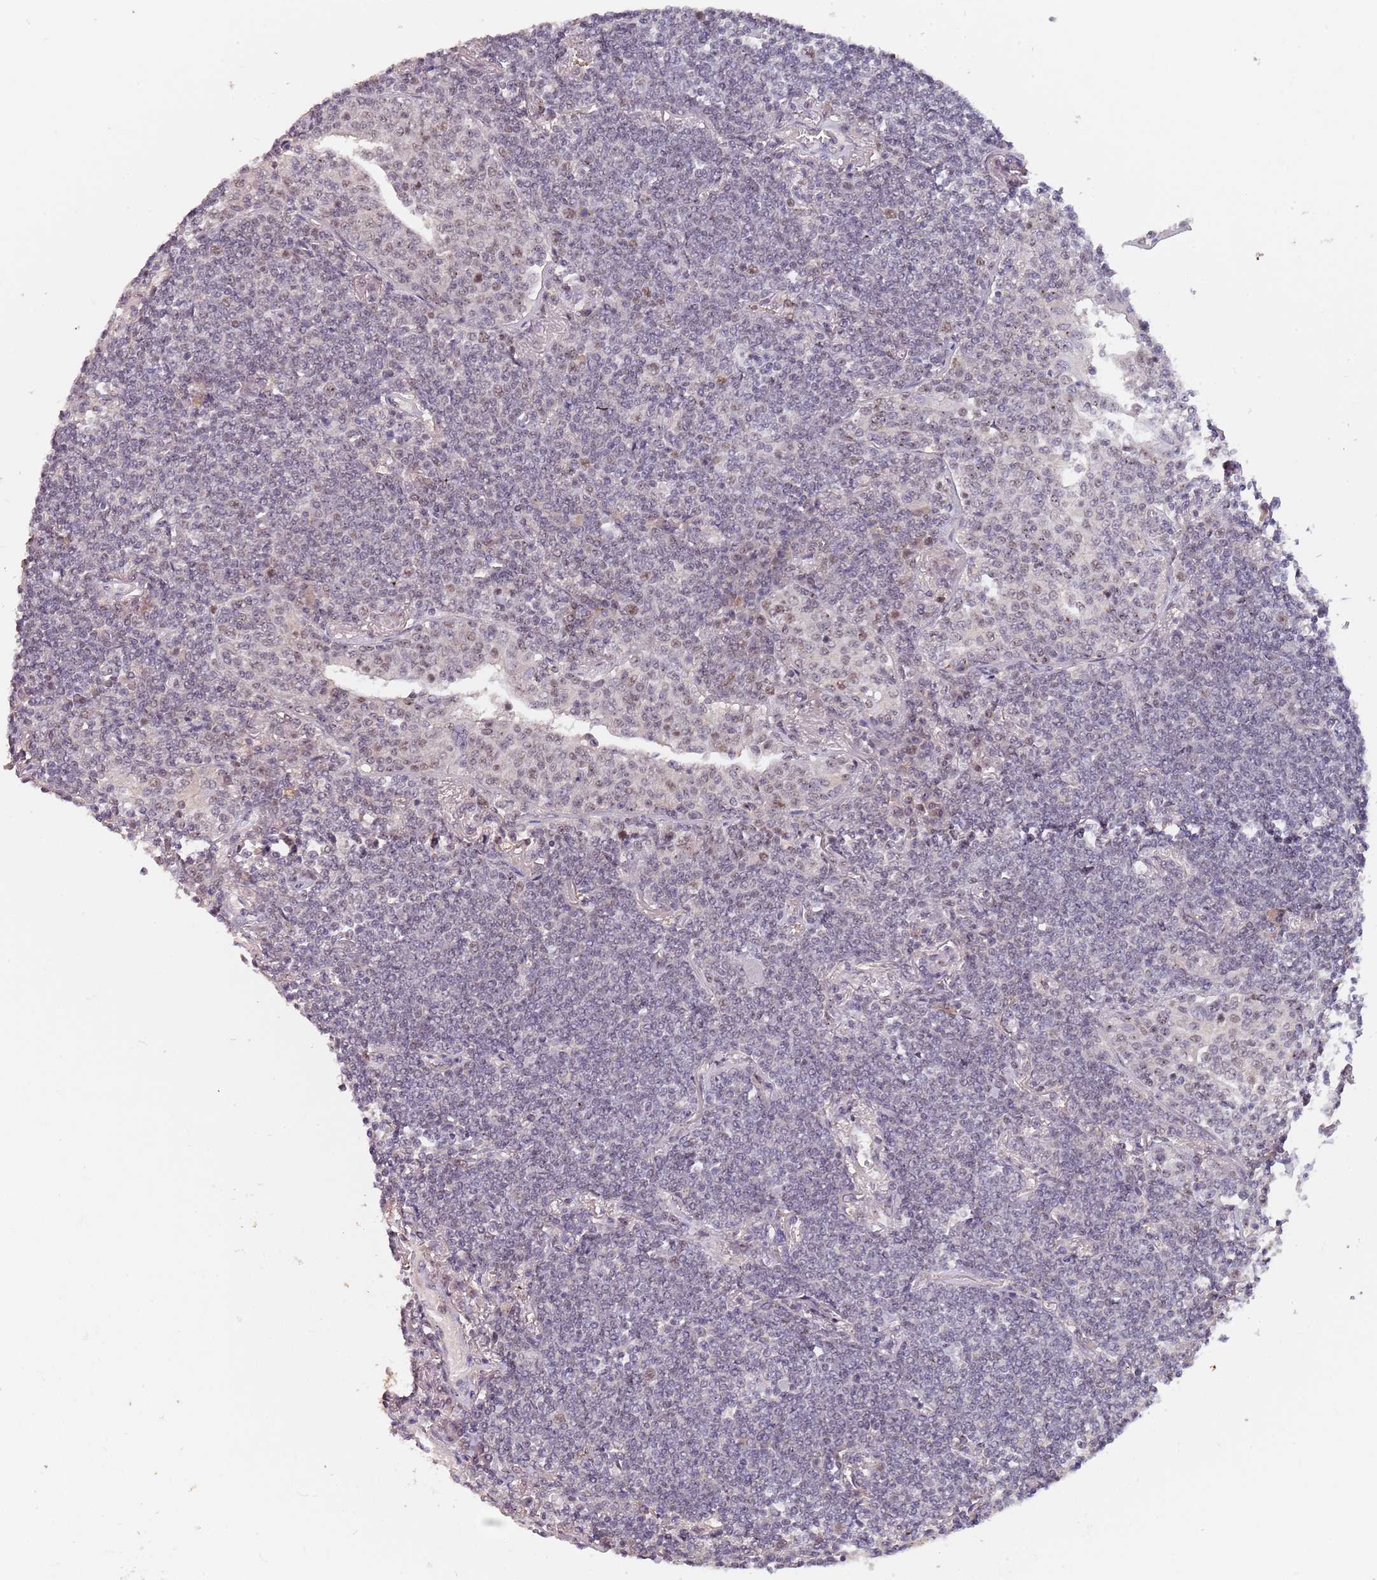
{"staining": {"intensity": "weak", "quantity": "<25%", "location": "nuclear"}, "tissue": "lymphoma", "cell_type": "Tumor cells", "image_type": "cancer", "snomed": [{"axis": "morphology", "description": "Malignant lymphoma, non-Hodgkin's type, Low grade"}, {"axis": "topography", "description": "Lung"}], "caption": "The IHC image has no significant expression in tumor cells of lymphoma tissue.", "gene": "CIZ1", "patient": {"sex": "female", "age": 71}}